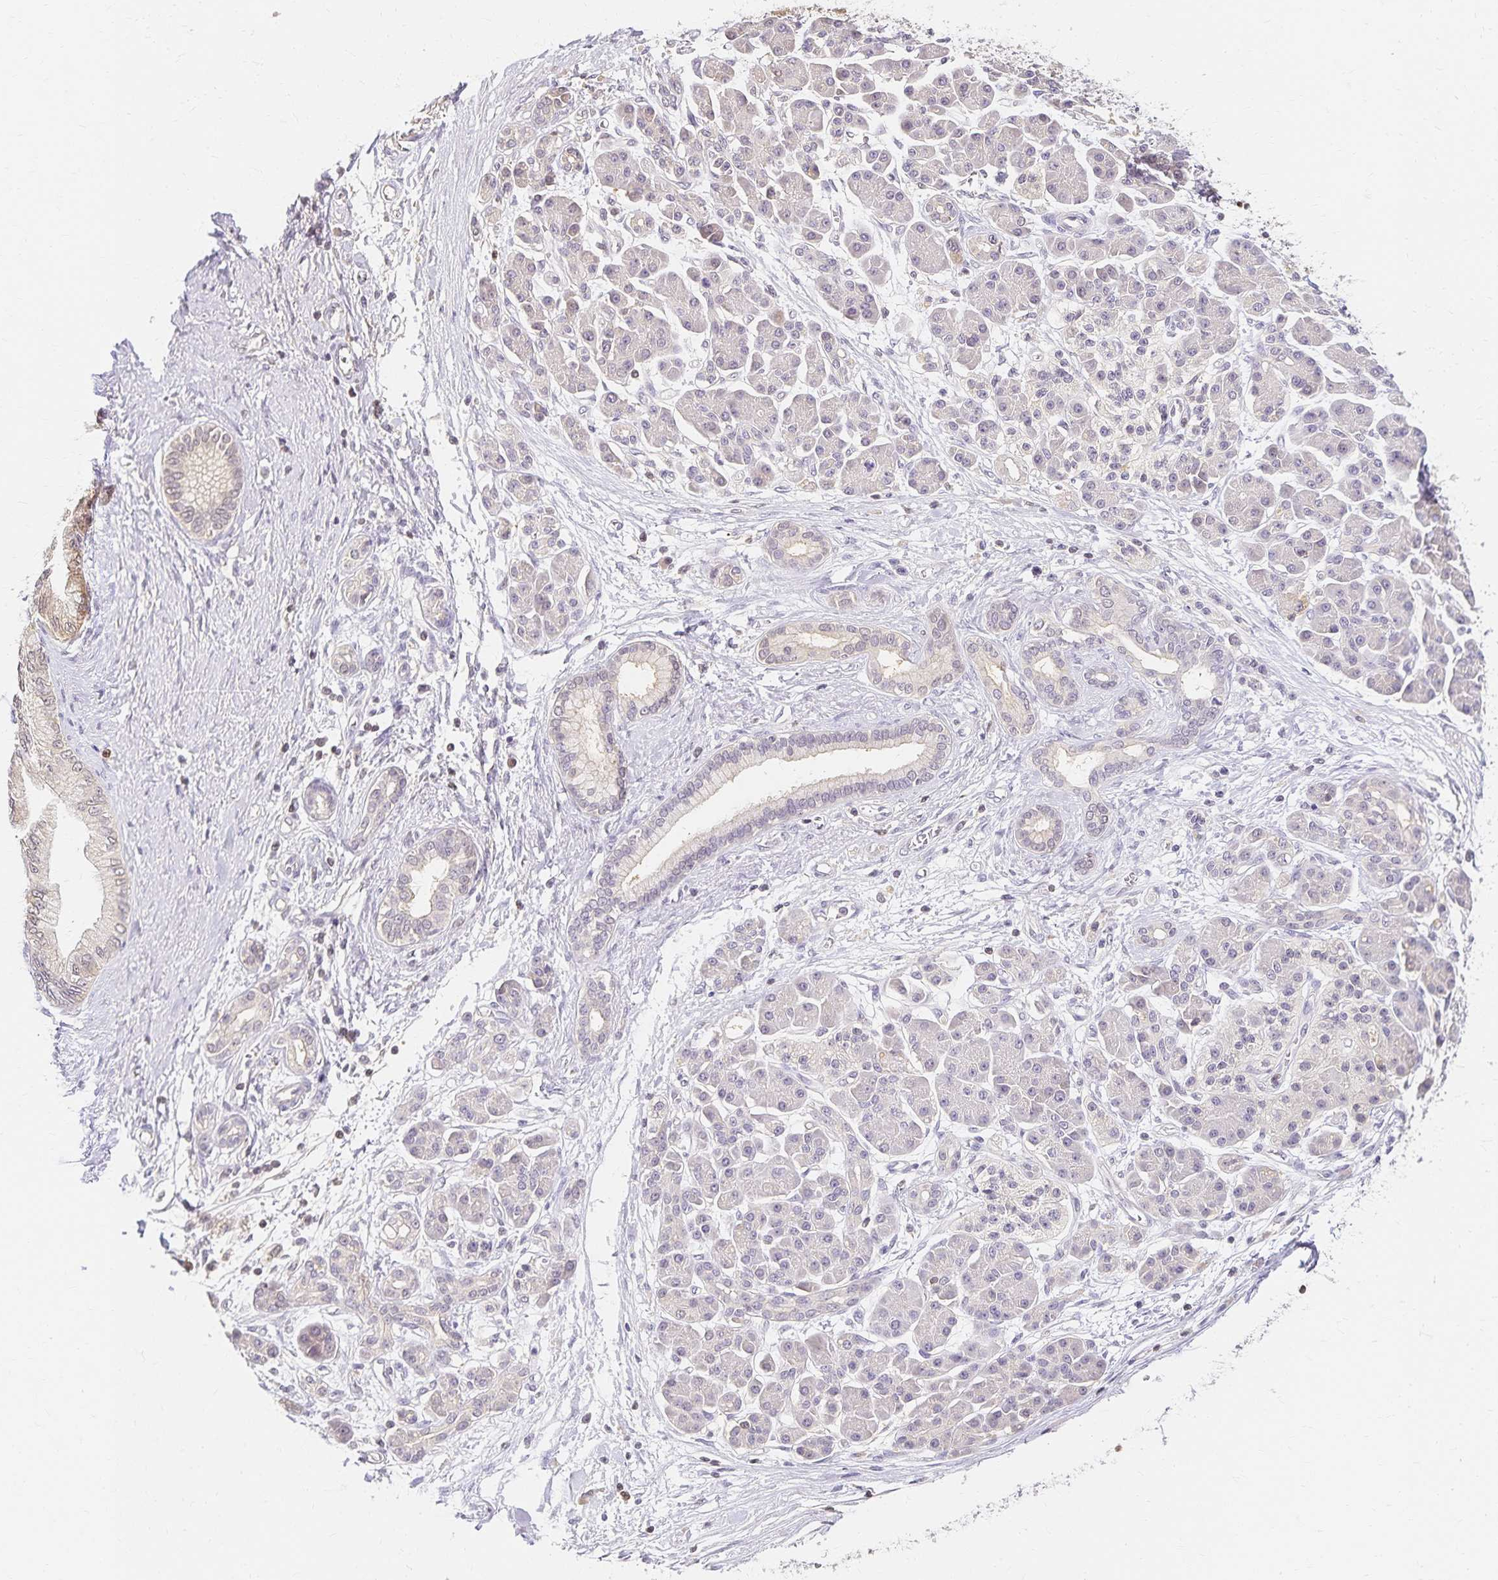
{"staining": {"intensity": "negative", "quantity": "none", "location": "none"}, "tissue": "pancreatic cancer", "cell_type": "Tumor cells", "image_type": "cancer", "snomed": [{"axis": "morphology", "description": "Adenocarcinoma, NOS"}, {"axis": "topography", "description": "Pancreas"}], "caption": "Photomicrograph shows no protein staining in tumor cells of pancreatic cancer (adenocarcinoma) tissue.", "gene": "AZGP1", "patient": {"sex": "female", "age": 77}}